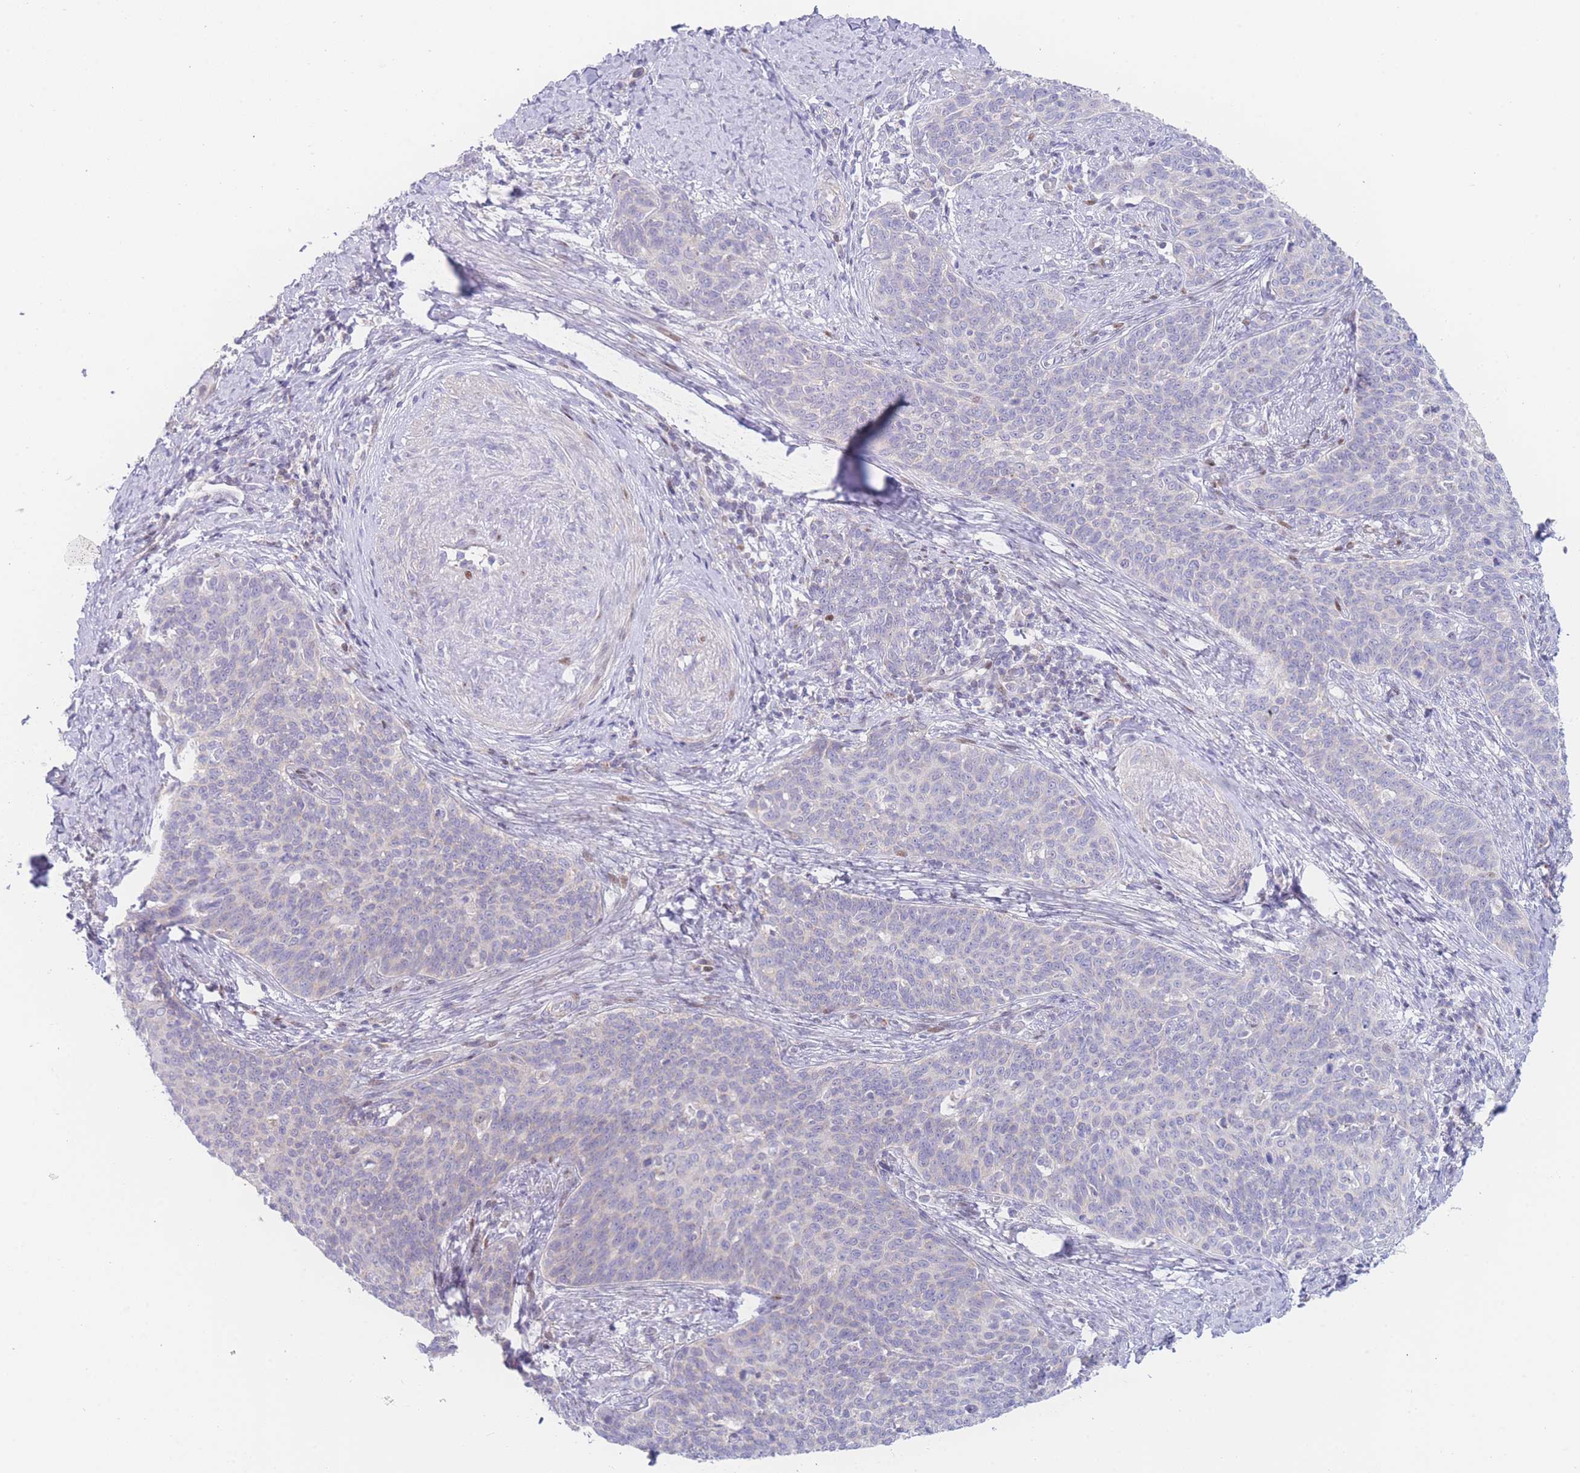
{"staining": {"intensity": "negative", "quantity": "none", "location": "none"}, "tissue": "cervical cancer", "cell_type": "Tumor cells", "image_type": "cancer", "snomed": [{"axis": "morphology", "description": "Squamous cell carcinoma, NOS"}, {"axis": "topography", "description": "Cervix"}], "caption": "This is a photomicrograph of IHC staining of cervical squamous cell carcinoma, which shows no staining in tumor cells. (Brightfield microscopy of DAB (3,3'-diaminobenzidine) immunohistochemistry at high magnification).", "gene": "GPAM", "patient": {"sex": "female", "age": 39}}